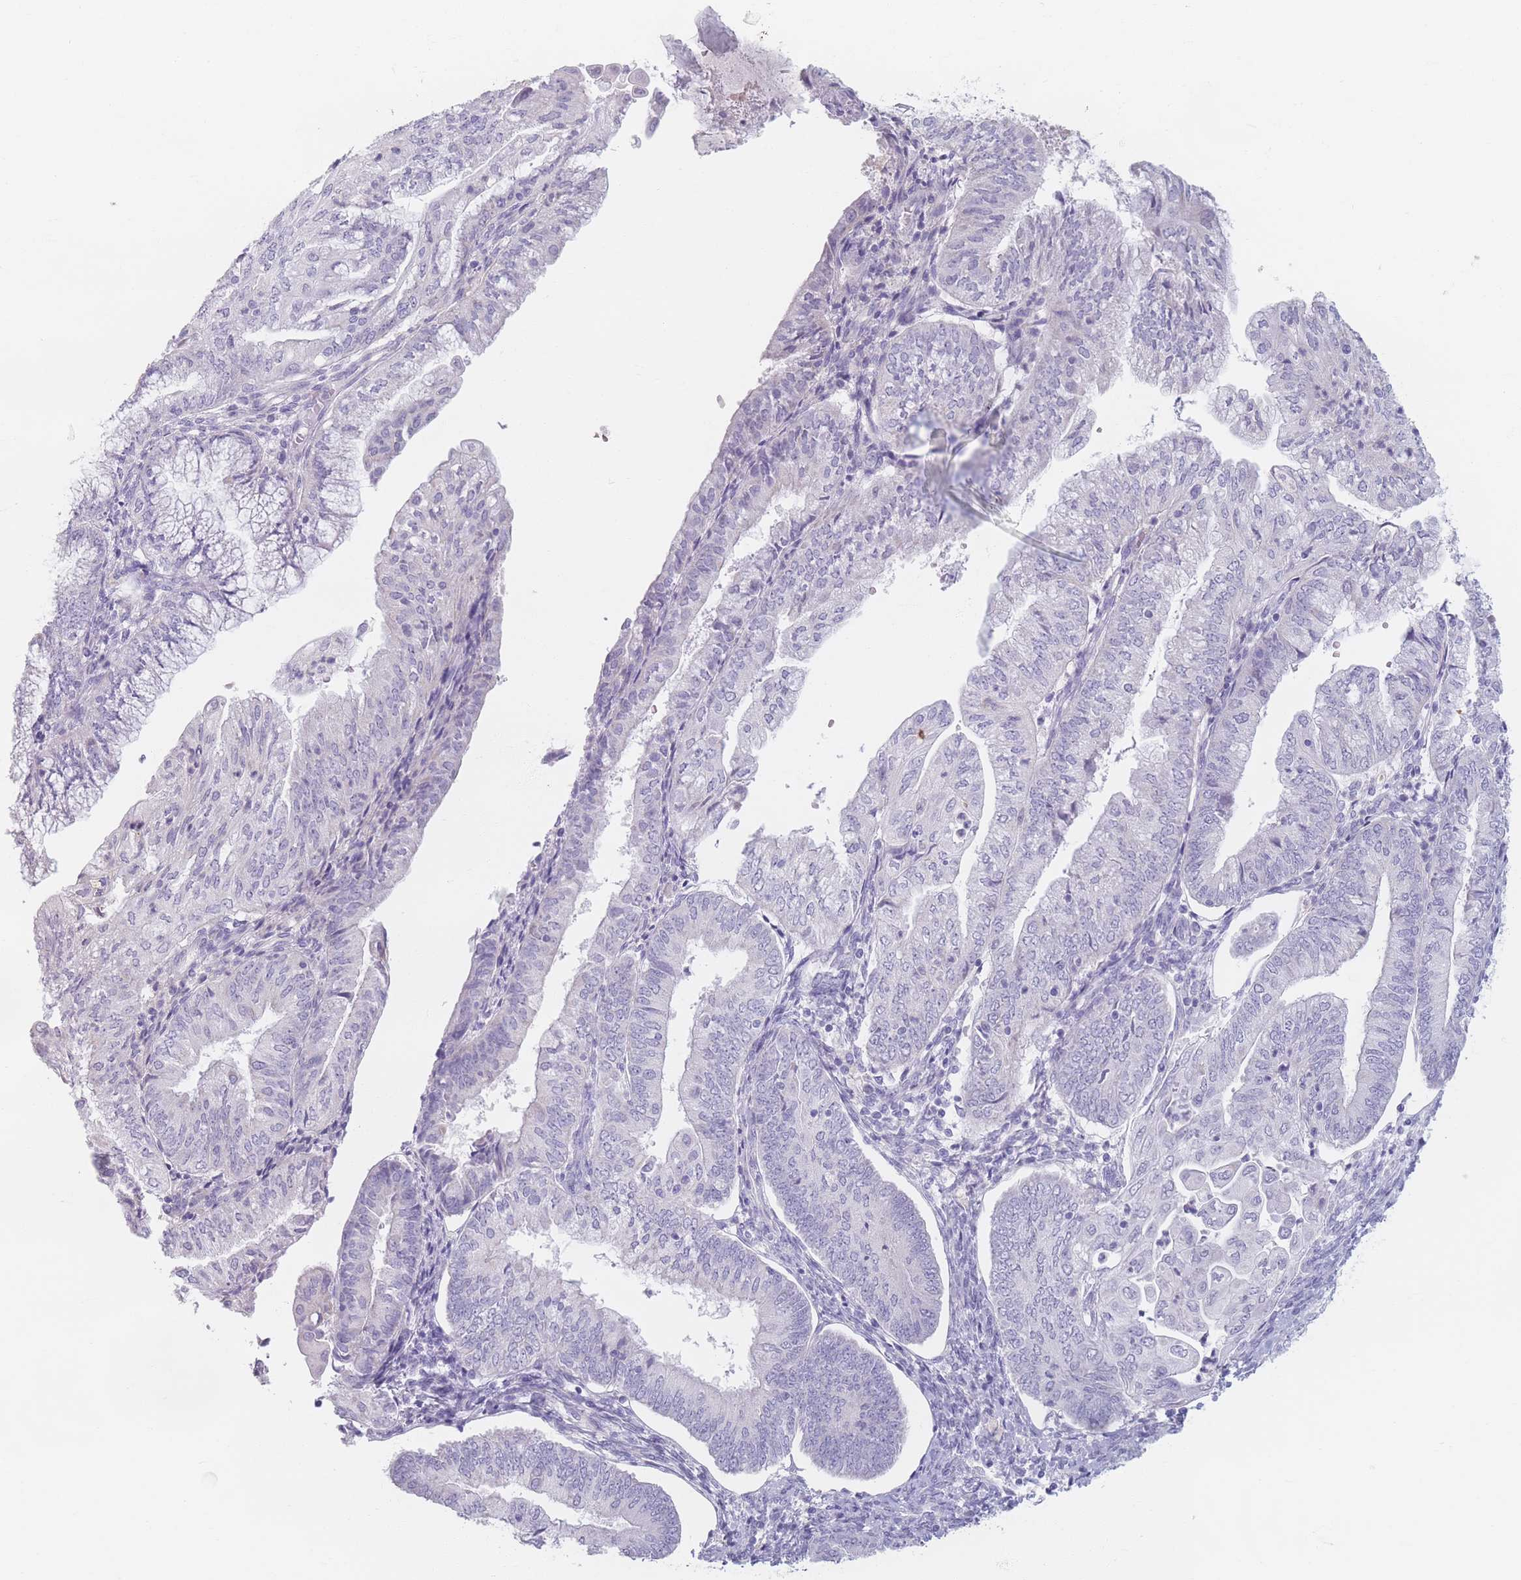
{"staining": {"intensity": "negative", "quantity": "none", "location": "none"}, "tissue": "endometrial cancer", "cell_type": "Tumor cells", "image_type": "cancer", "snomed": [{"axis": "morphology", "description": "Adenocarcinoma, NOS"}, {"axis": "topography", "description": "Endometrium"}], "caption": "Tumor cells are negative for protein expression in human endometrial cancer.", "gene": "PIGM", "patient": {"sex": "female", "age": 55}}